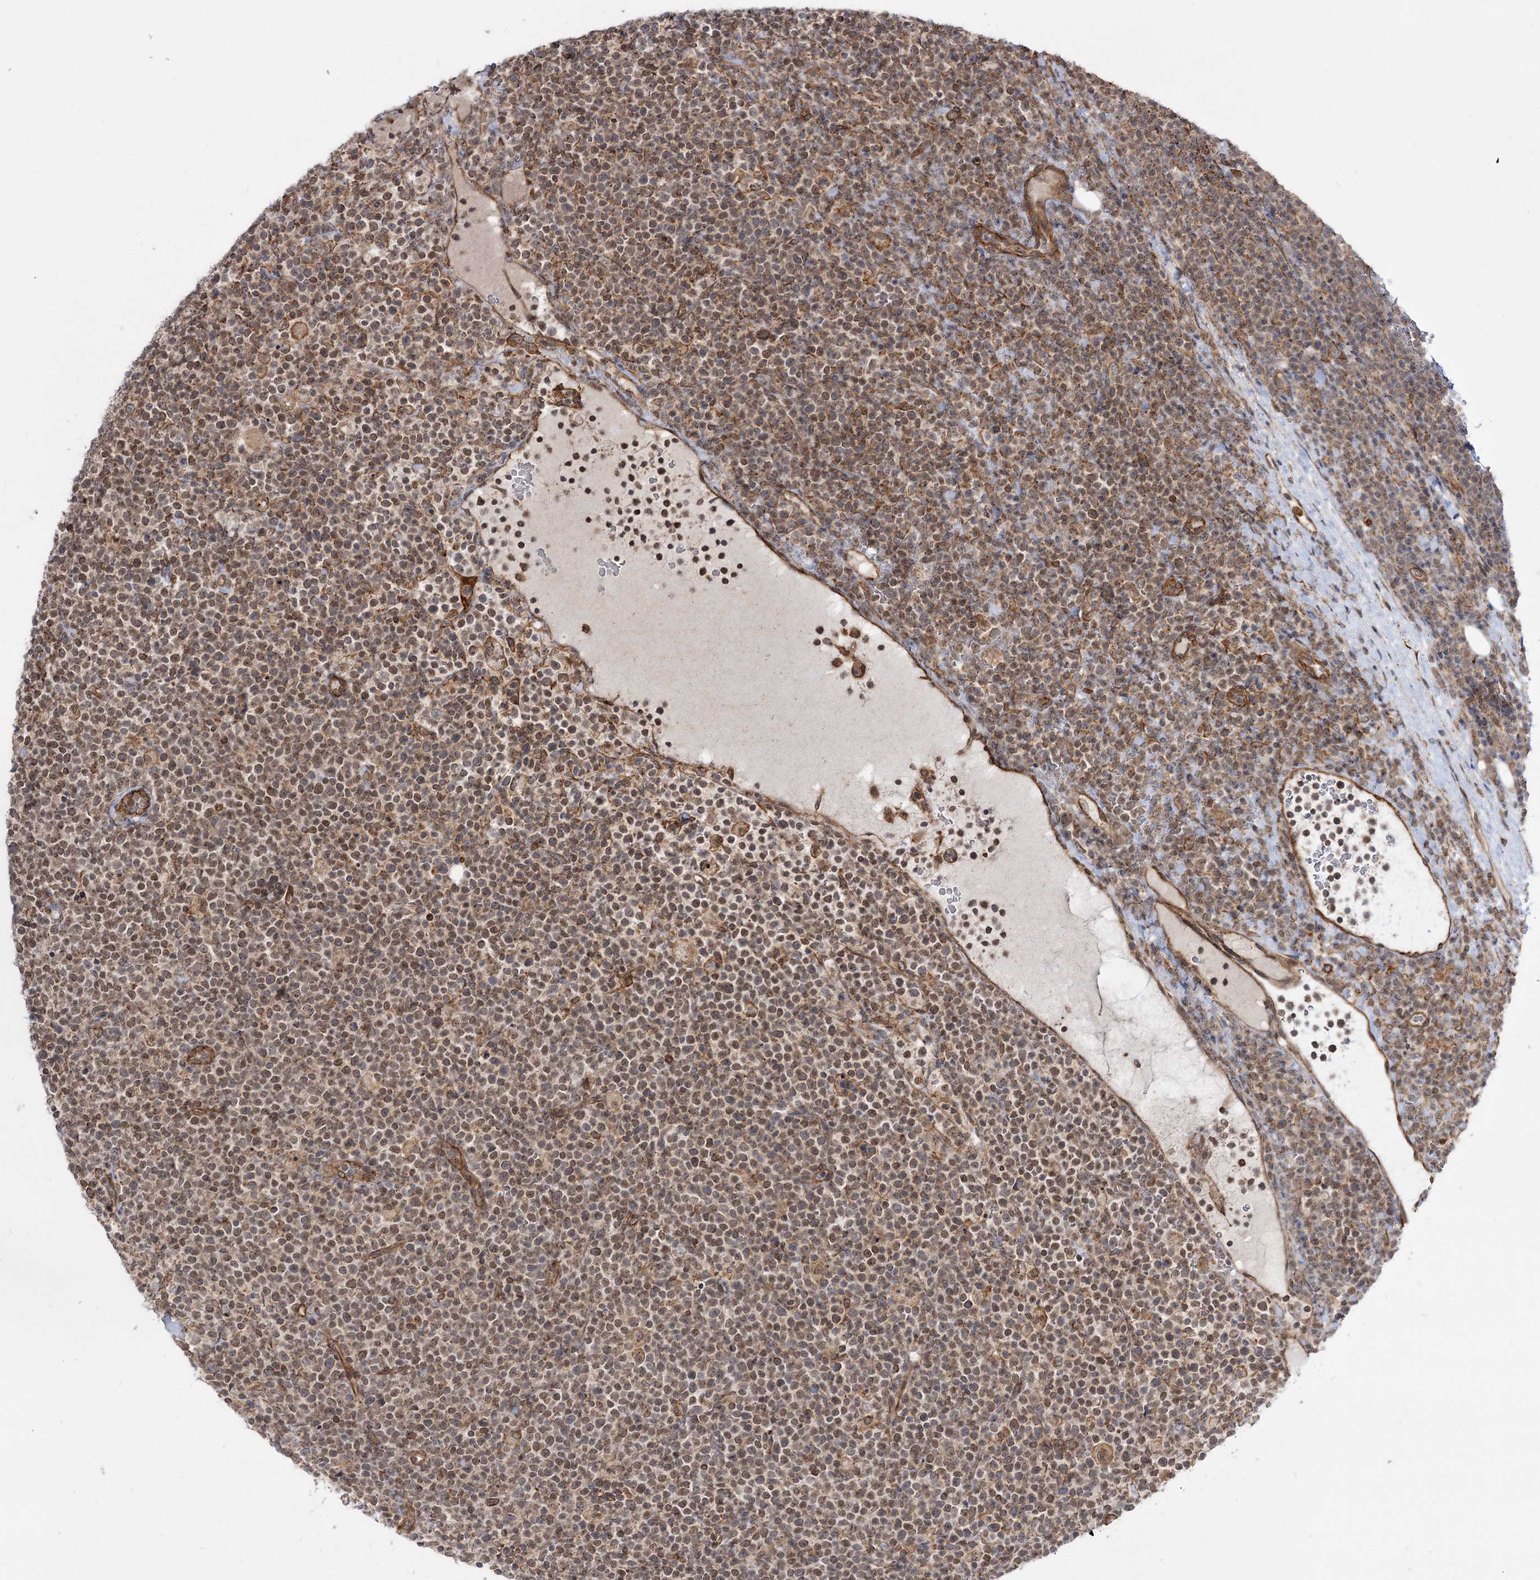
{"staining": {"intensity": "weak", "quantity": ">75%", "location": "cytoplasmic/membranous"}, "tissue": "lymphoma", "cell_type": "Tumor cells", "image_type": "cancer", "snomed": [{"axis": "morphology", "description": "Malignant lymphoma, non-Hodgkin's type, High grade"}, {"axis": "topography", "description": "Lymph node"}], "caption": "Immunohistochemical staining of human malignant lymphoma, non-Hodgkin's type (high-grade) shows low levels of weak cytoplasmic/membranous protein expression in approximately >75% of tumor cells. The protein of interest is shown in brown color, while the nuclei are stained blue.", "gene": "SH3BP5L", "patient": {"sex": "male", "age": 61}}